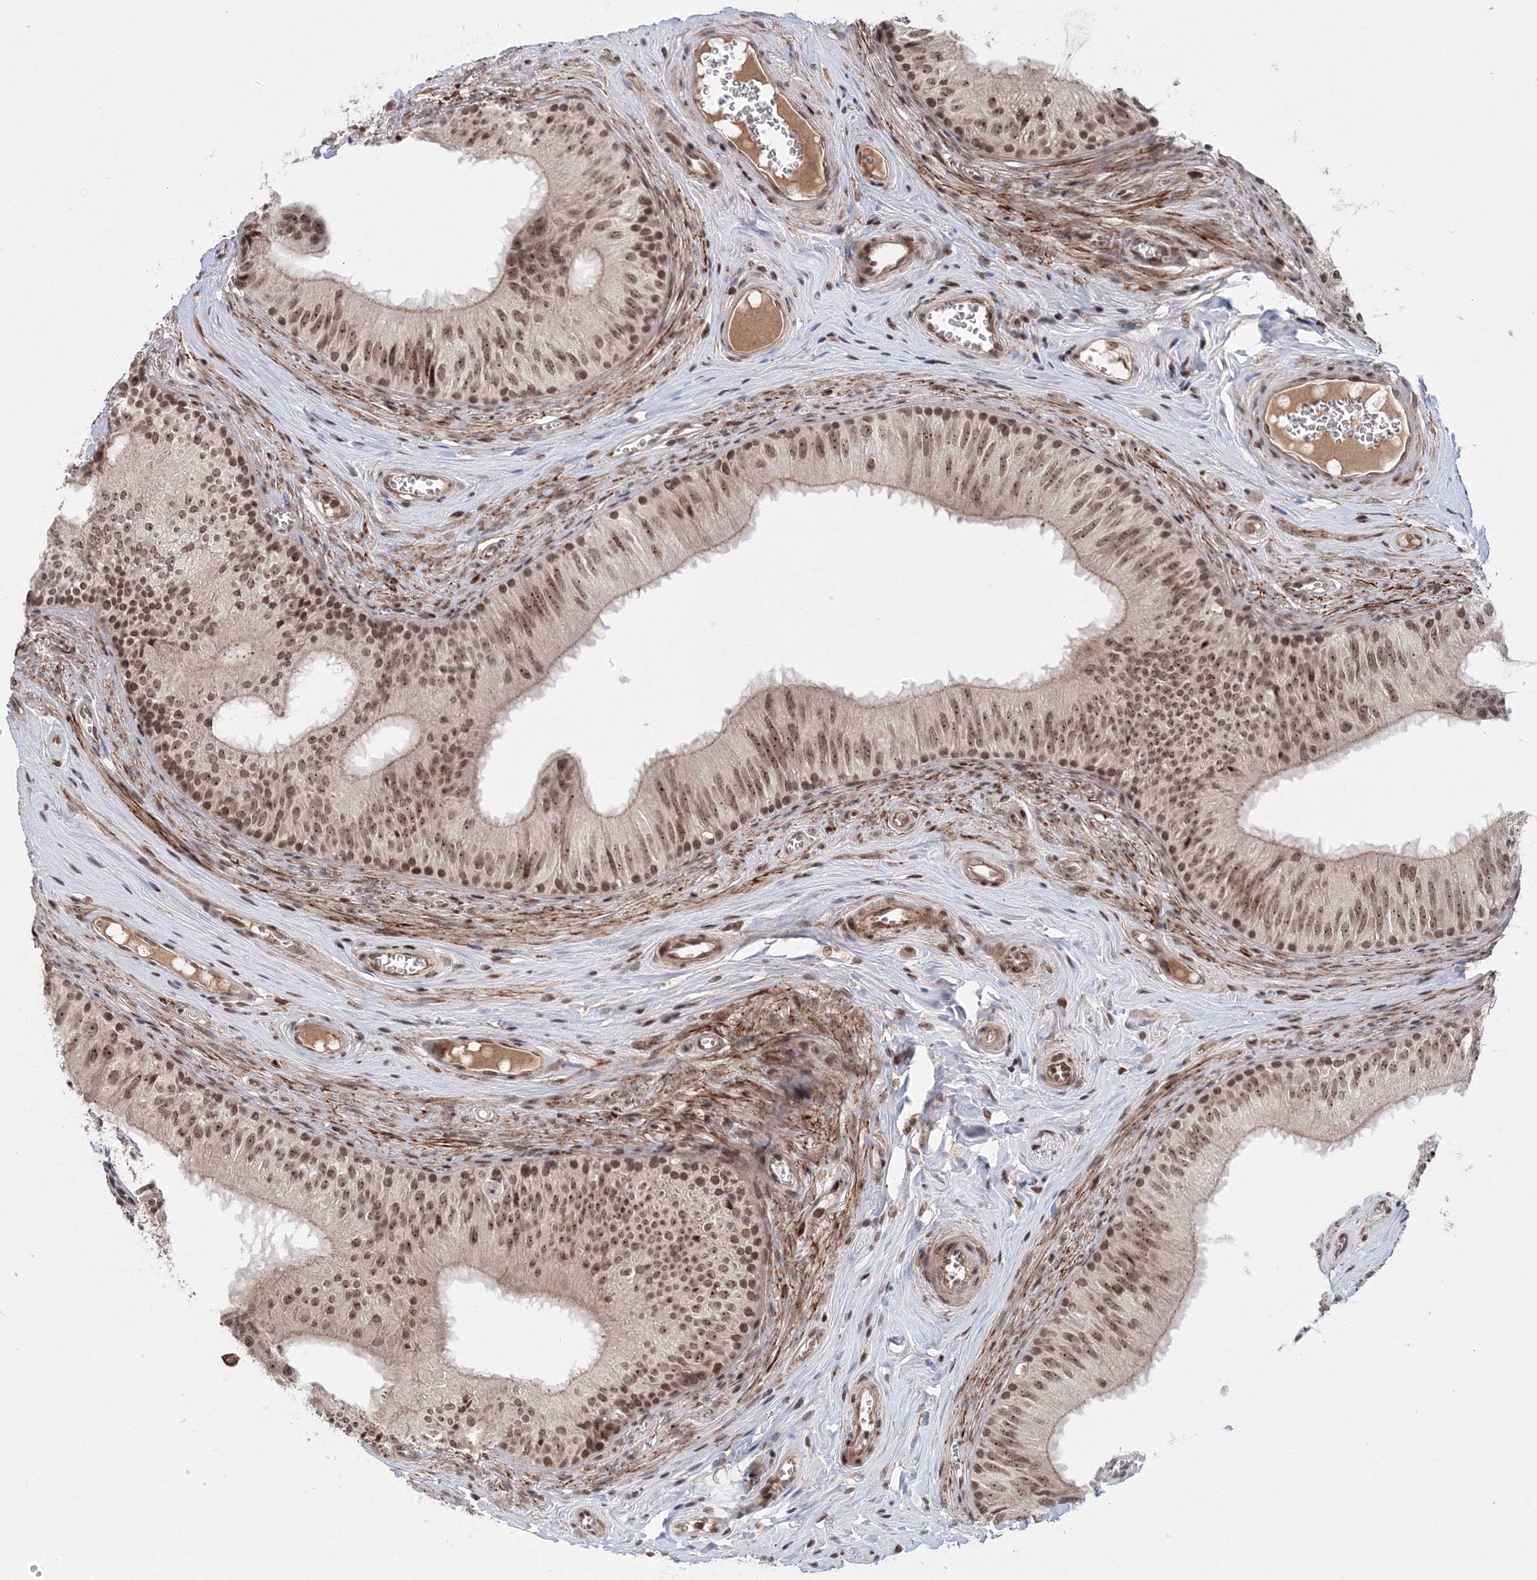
{"staining": {"intensity": "moderate", "quantity": ">75%", "location": "cytoplasmic/membranous,nuclear"}, "tissue": "epididymis", "cell_type": "Glandular cells", "image_type": "normal", "snomed": [{"axis": "morphology", "description": "Normal tissue, NOS"}, {"axis": "topography", "description": "Epididymis"}], "caption": "IHC (DAB (3,3'-diaminobenzidine)) staining of benign epididymis exhibits moderate cytoplasmic/membranous,nuclear protein staining in approximately >75% of glandular cells.", "gene": "NOA1", "patient": {"sex": "male", "age": 46}}